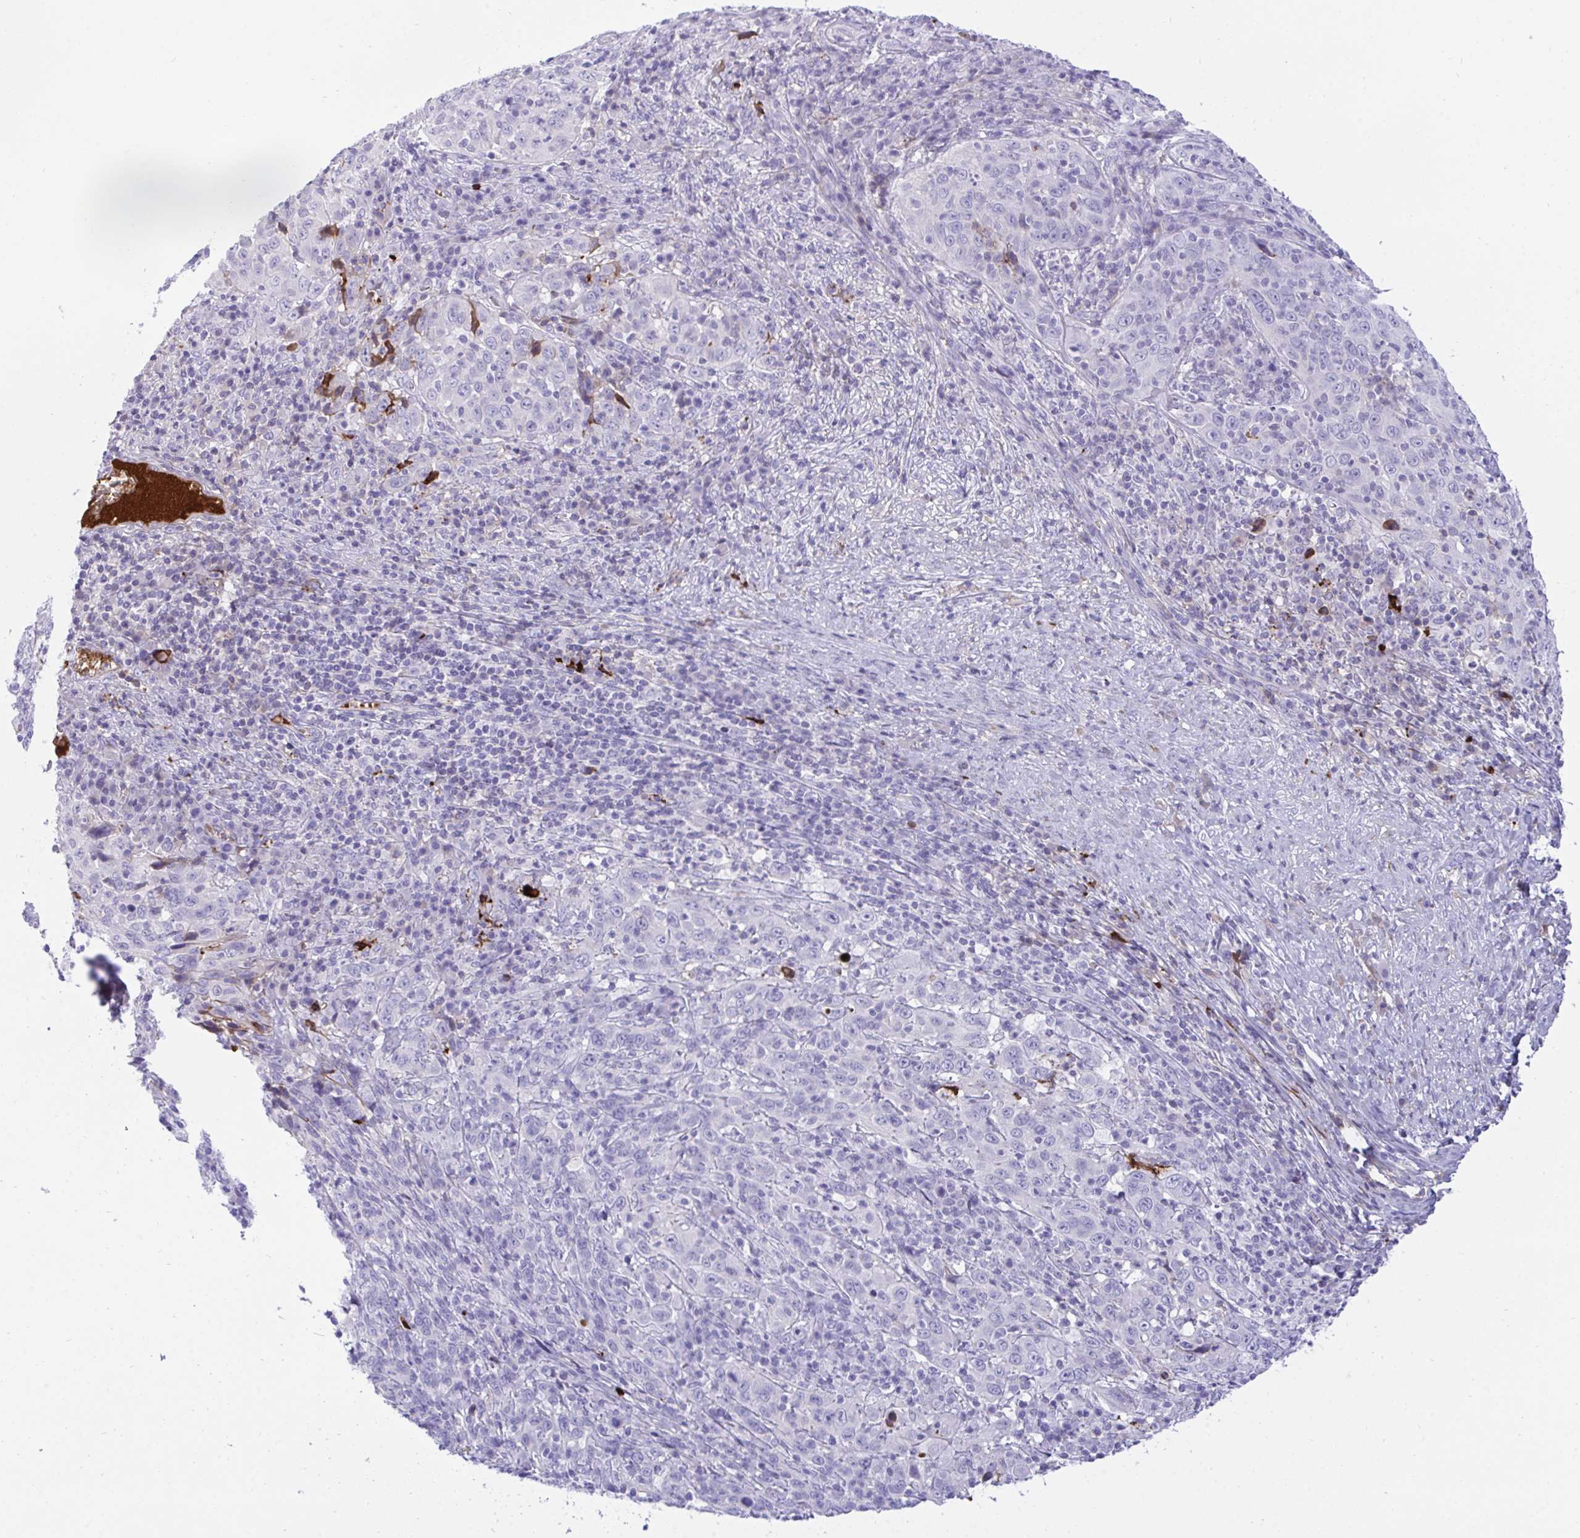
{"staining": {"intensity": "negative", "quantity": "none", "location": "none"}, "tissue": "cervical cancer", "cell_type": "Tumor cells", "image_type": "cancer", "snomed": [{"axis": "morphology", "description": "Squamous cell carcinoma, NOS"}, {"axis": "topography", "description": "Cervix"}], "caption": "This is an immunohistochemistry image of squamous cell carcinoma (cervical). There is no positivity in tumor cells.", "gene": "F2", "patient": {"sex": "female", "age": 46}}